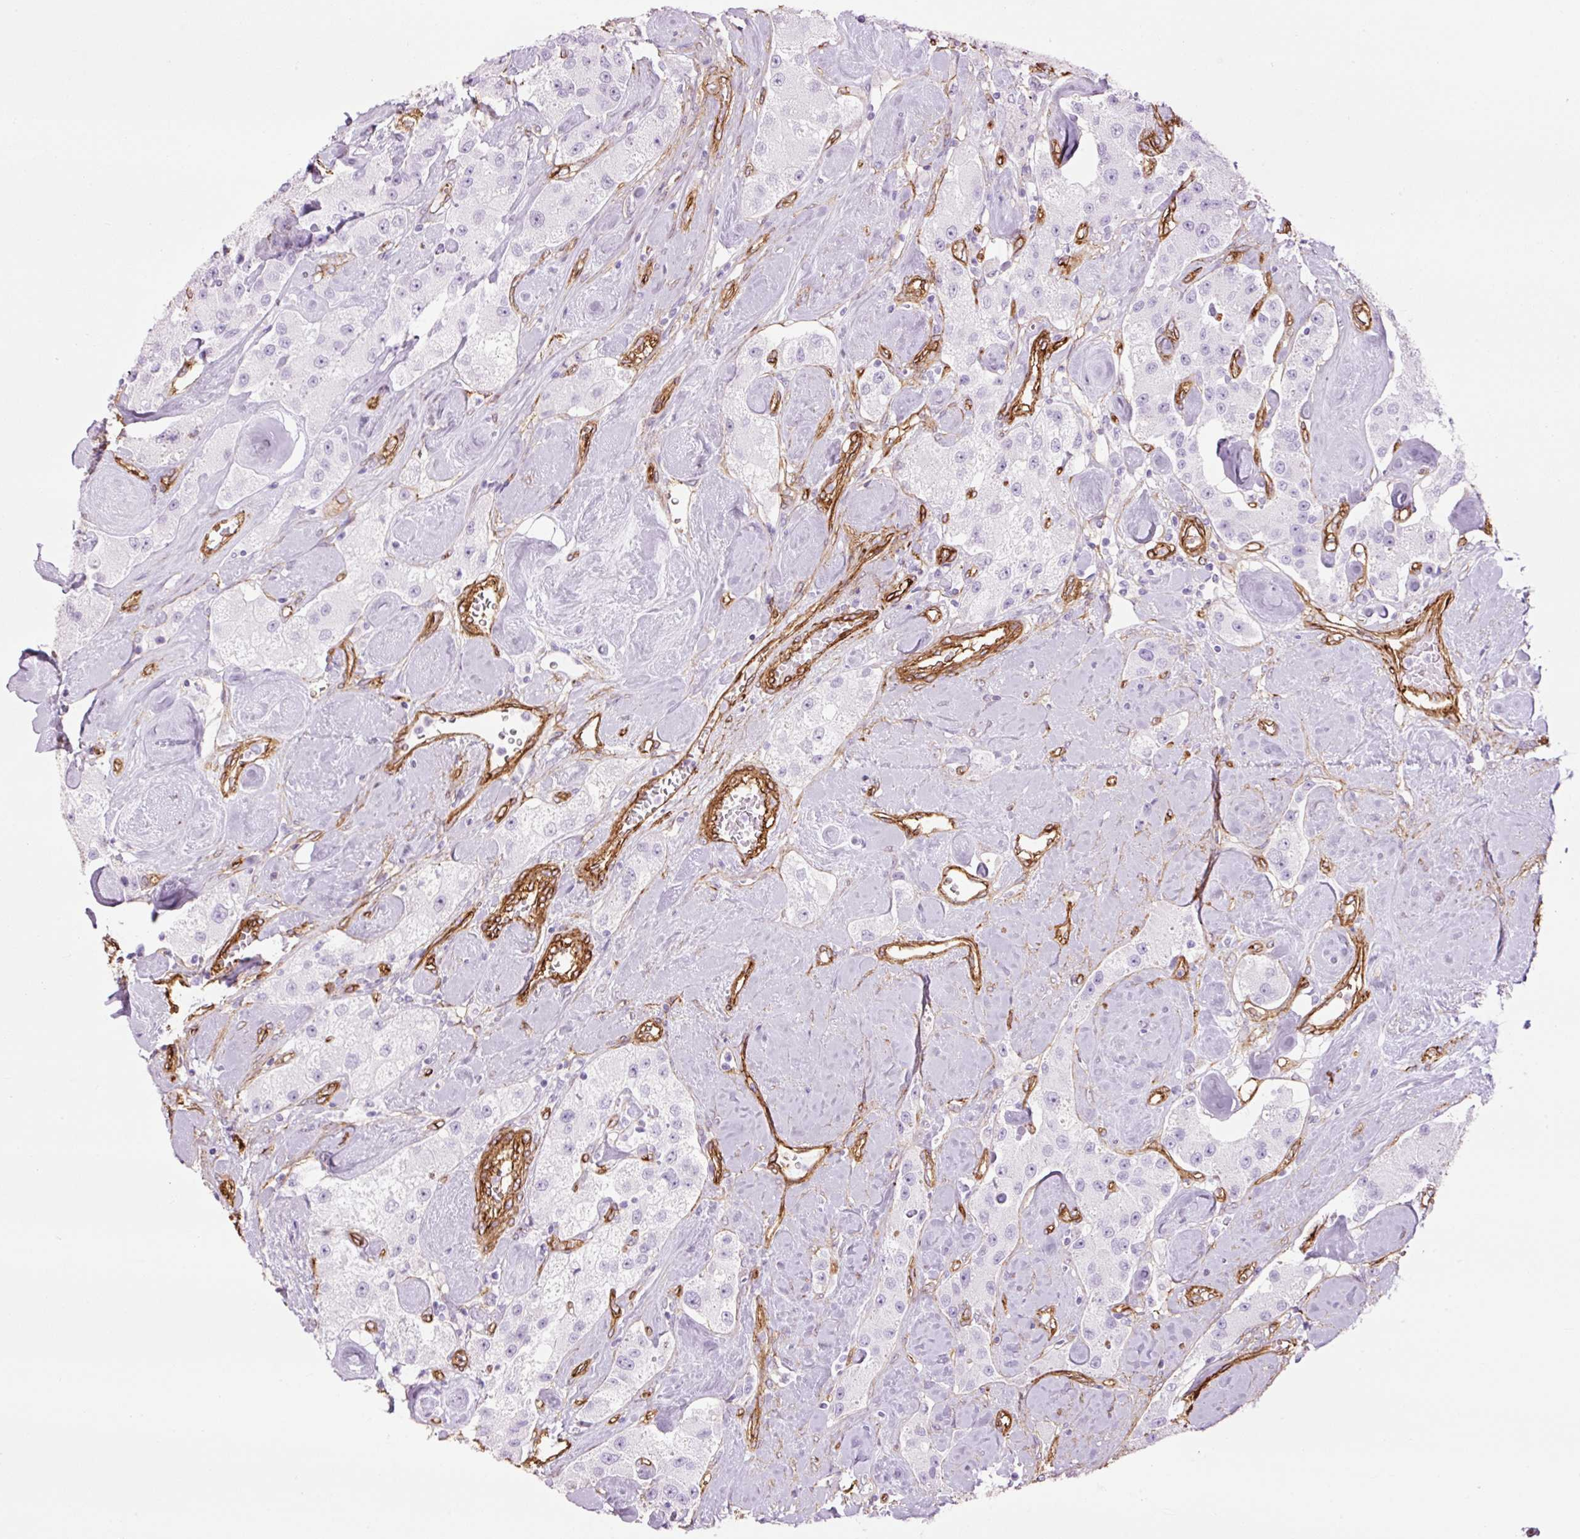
{"staining": {"intensity": "negative", "quantity": "none", "location": "none"}, "tissue": "carcinoid", "cell_type": "Tumor cells", "image_type": "cancer", "snomed": [{"axis": "morphology", "description": "Carcinoid, malignant, NOS"}, {"axis": "topography", "description": "Pancreas"}], "caption": "DAB immunohistochemical staining of human carcinoid shows no significant staining in tumor cells.", "gene": "CAV1", "patient": {"sex": "male", "age": 41}}